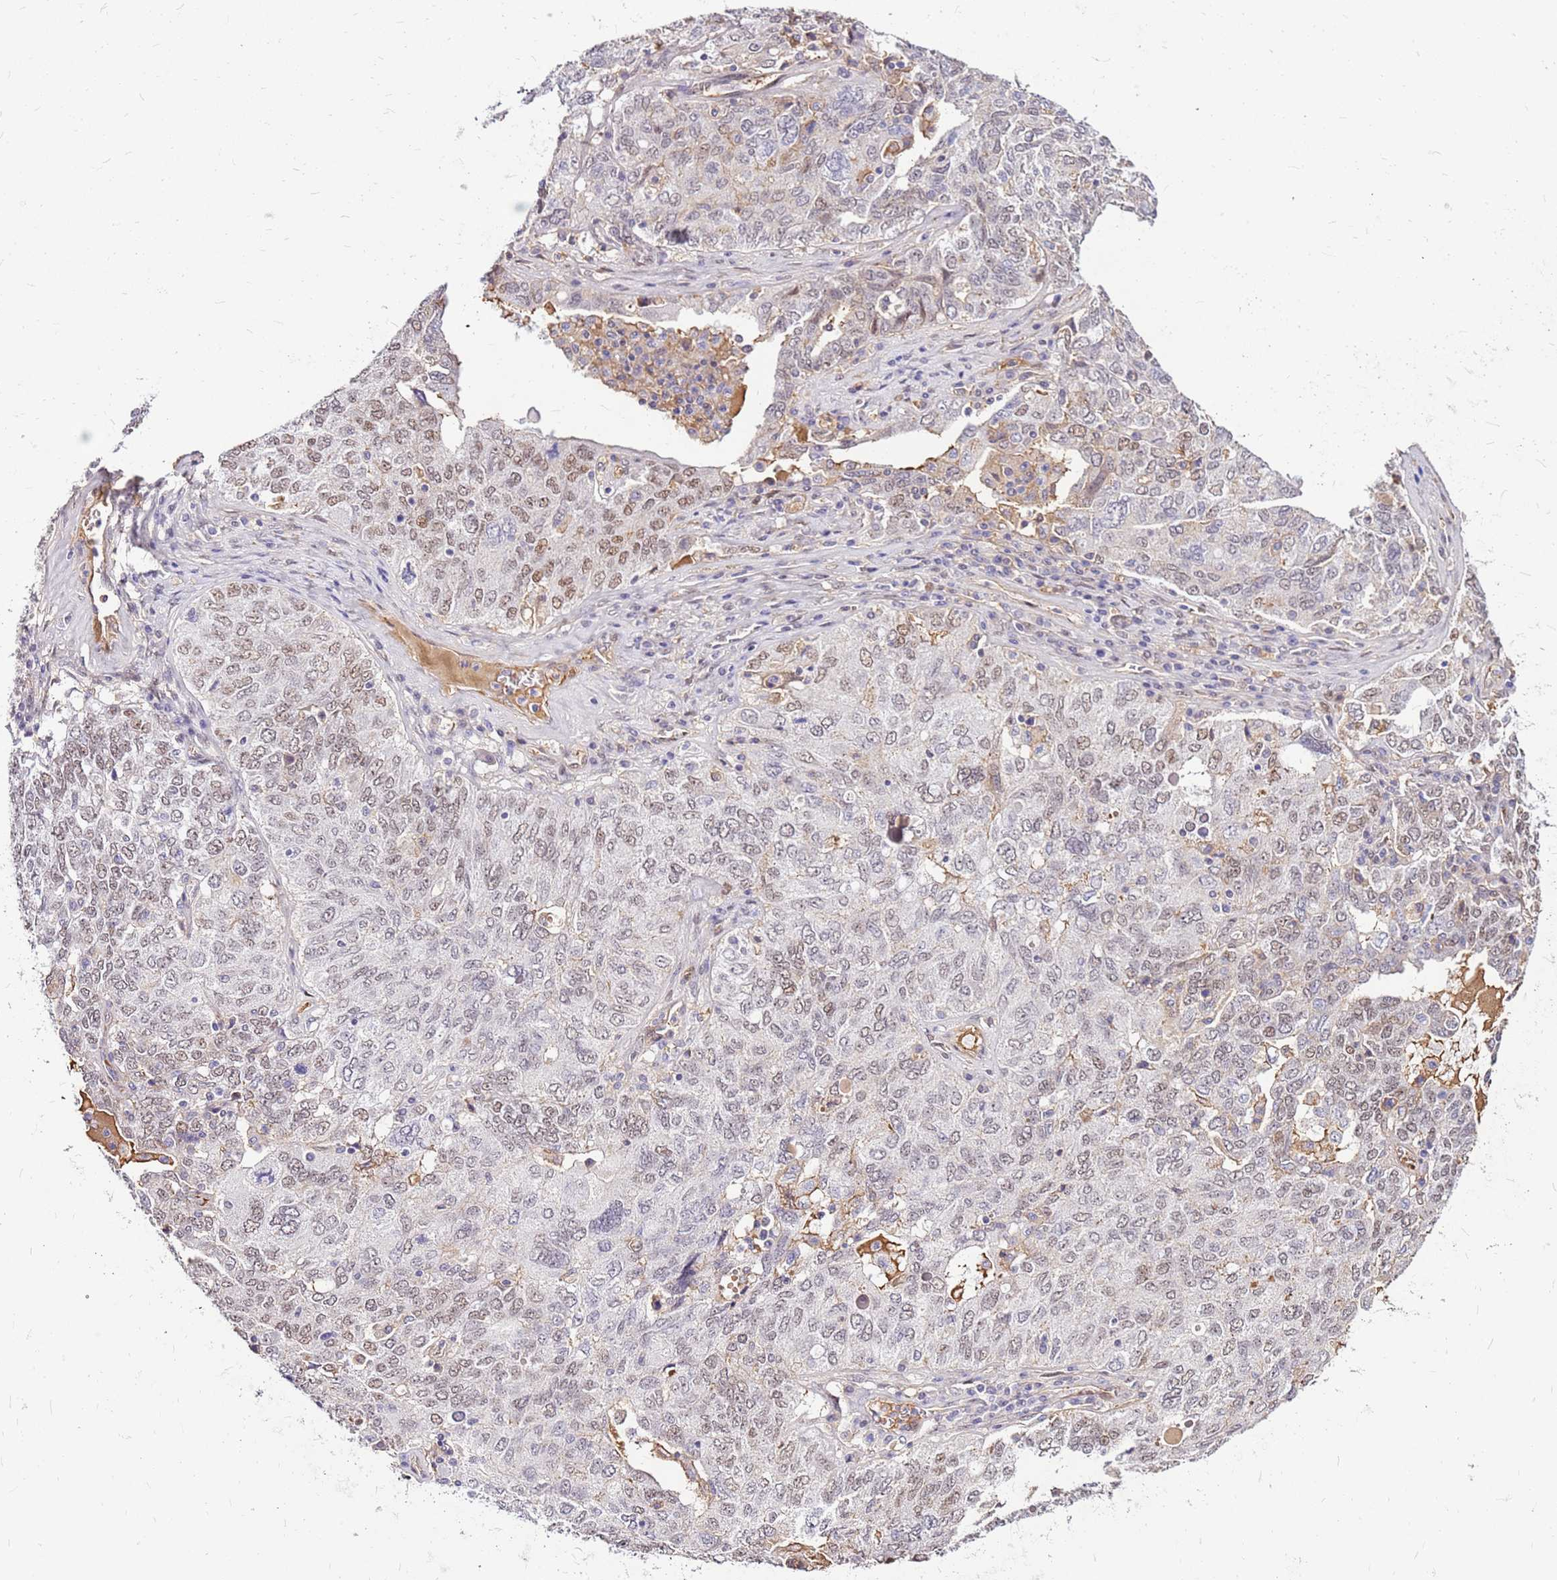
{"staining": {"intensity": "weak", "quantity": "25%-75%", "location": "nuclear"}, "tissue": "ovarian cancer", "cell_type": "Tumor cells", "image_type": "cancer", "snomed": [{"axis": "morphology", "description": "Carcinoma, endometroid"}, {"axis": "topography", "description": "Ovary"}], "caption": "Human endometroid carcinoma (ovarian) stained with a protein marker demonstrates weak staining in tumor cells.", "gene": "ALDH1A3", "patient": {"sex": "female", "age": 62}}